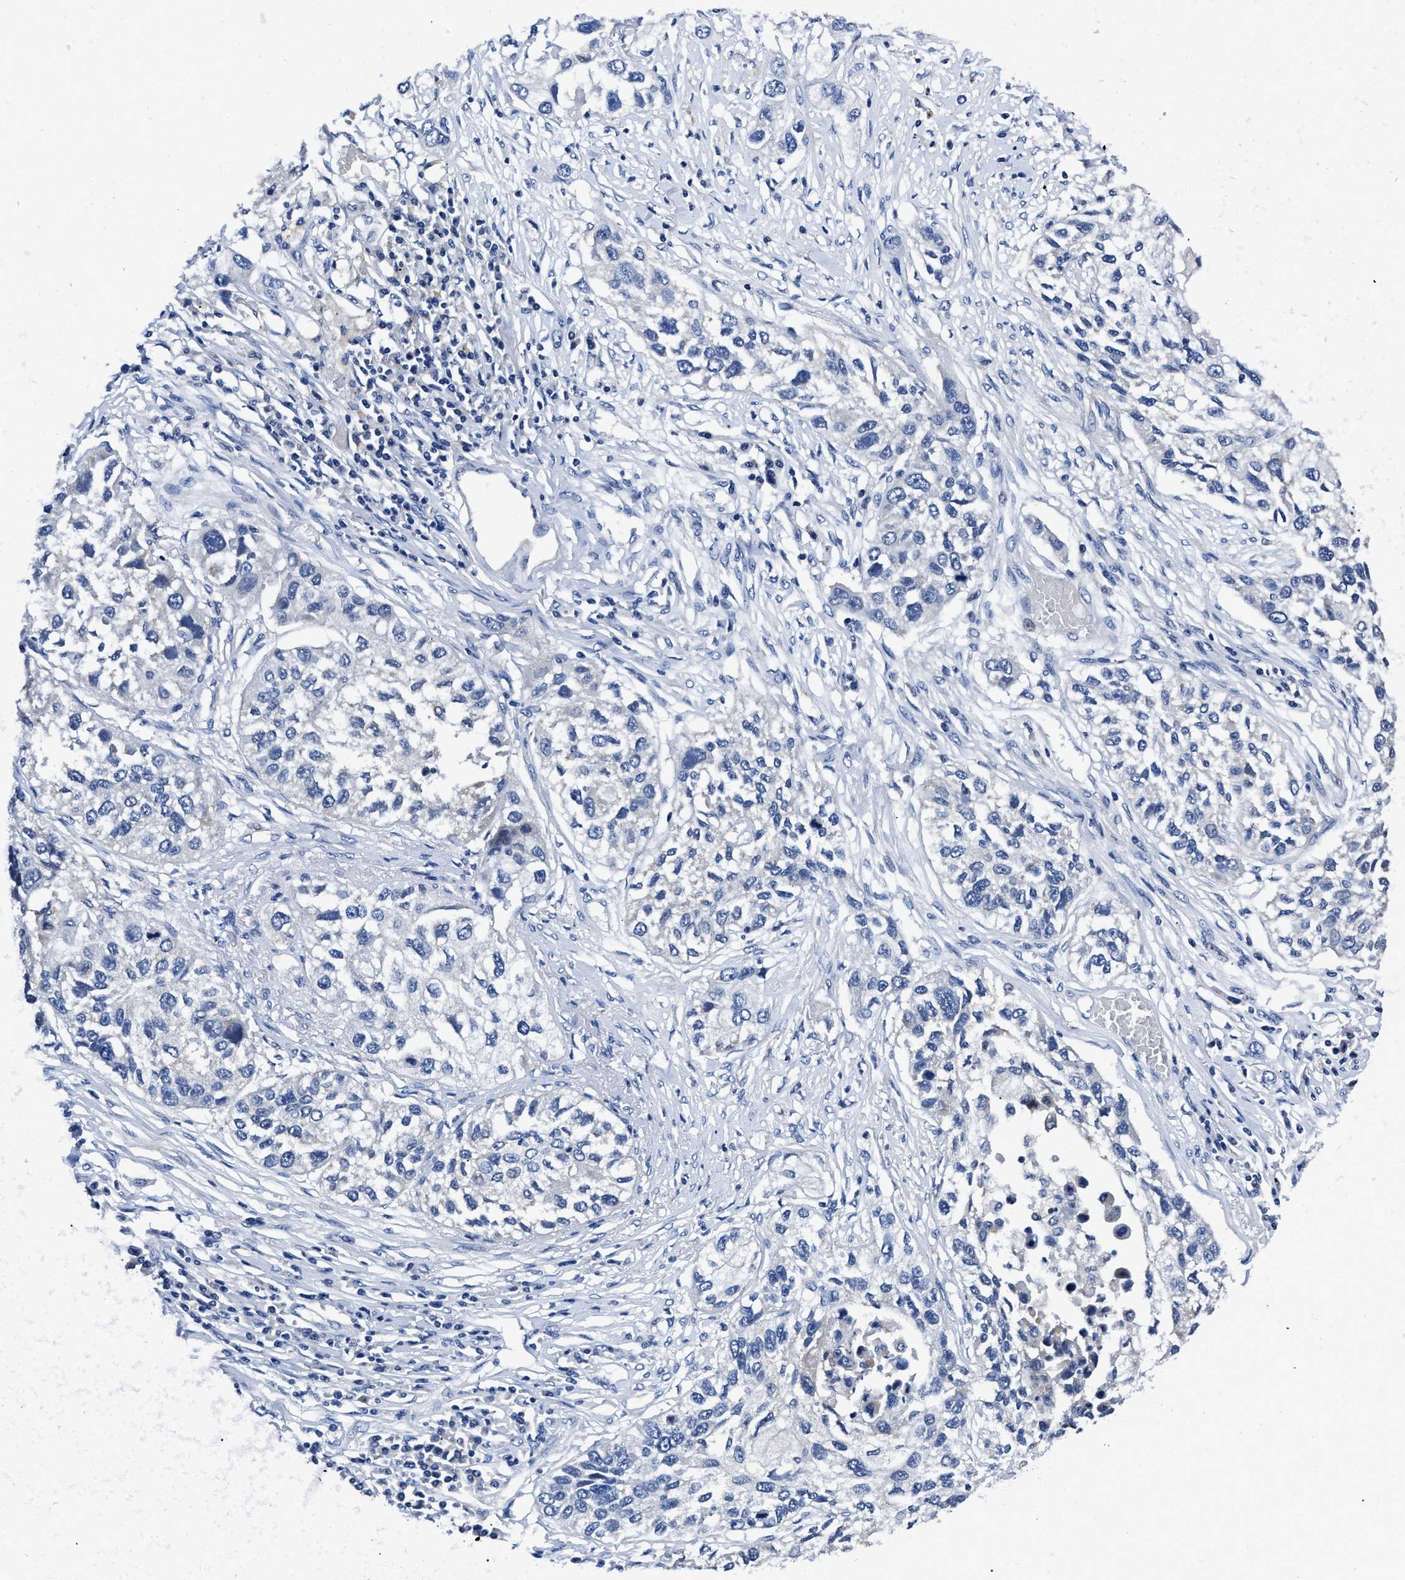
{"staining": {"intensity": "negative", "quantity": "none", "location": "none"}, "tissue": "lung cancer", "cell_type": "Tumor cells", "image_type": "cancer", "snomed": [{"axis": "morphology", "description": "Squamous cell carcinoma, NOS"}, {"axis": "topography", "description": "Lung"}], "caption": "This photomicrograph is of lung cancer stained with immunohistochemistry (IHC) to label a protein in brown with the nuclei are counter-stained blue. There is no expression in tumor cells. The staining is performed using DAB brown chromogen with nuclei counter-stained in using hematoxylin.", "gene": "SLC35F1", "patient": {"sex": "male", "age": 71}}